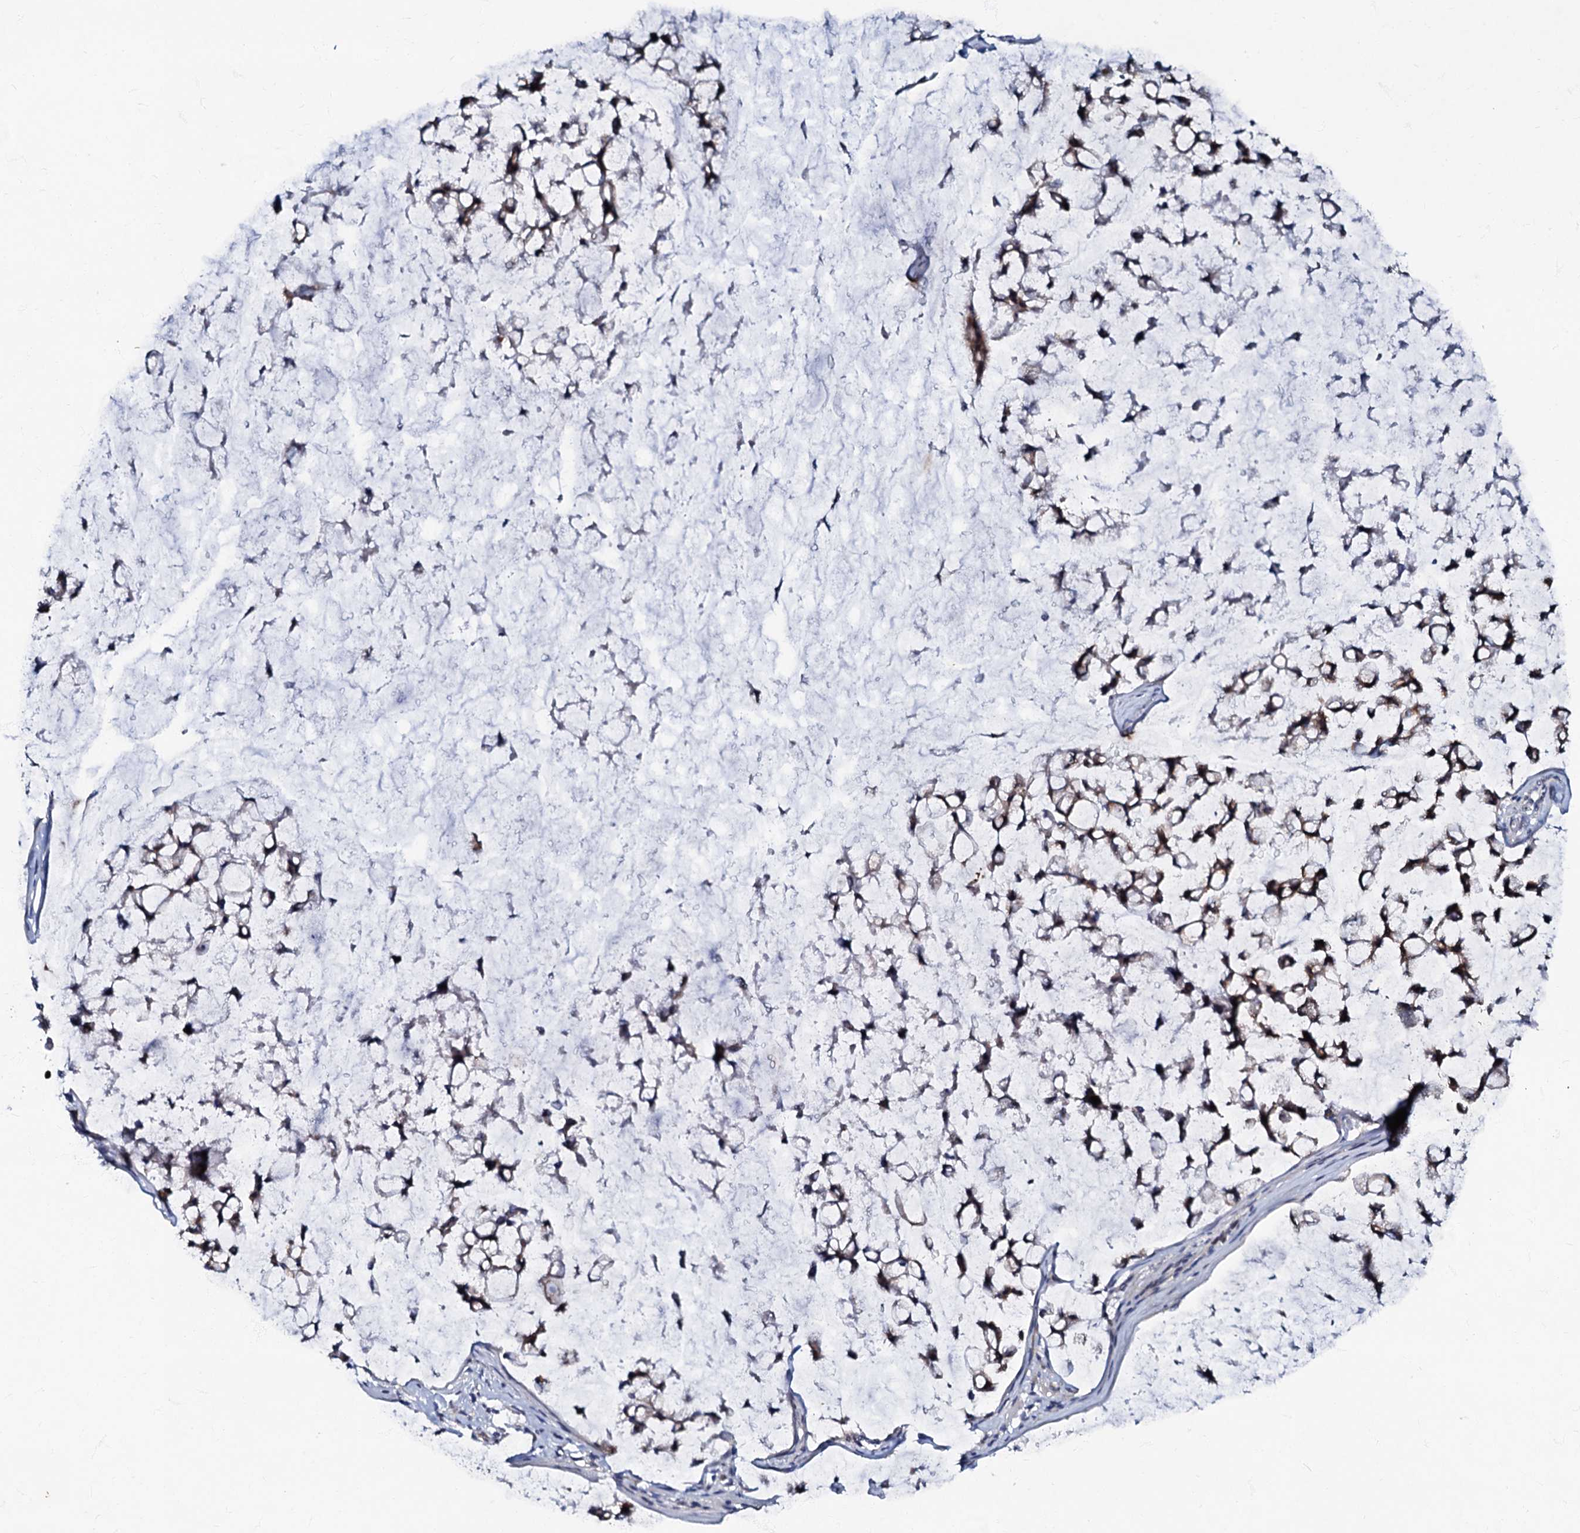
{"staining": {"intensity": "moderate", "quantity": "25%-75%", "location": "cytoplasmic/membranous"}, "tissue": "stomach cancer", "cell_type": "Tumor cells", "image_type": "cancer", "snomed": [{"axis": "morphology", "description": "Adenocarcinoma, NOS"}, {"axis": "topography", "description": "Stomach, lower"}], "caption": "Protein staining by IHC shows moderate cytoplasmic/membranous expression in about 25%-75% of tumor cells in stomach cancer (adenocarcinoma).", "gene": "MRPL51", "patient": {"sex": "male", "age": 67}}